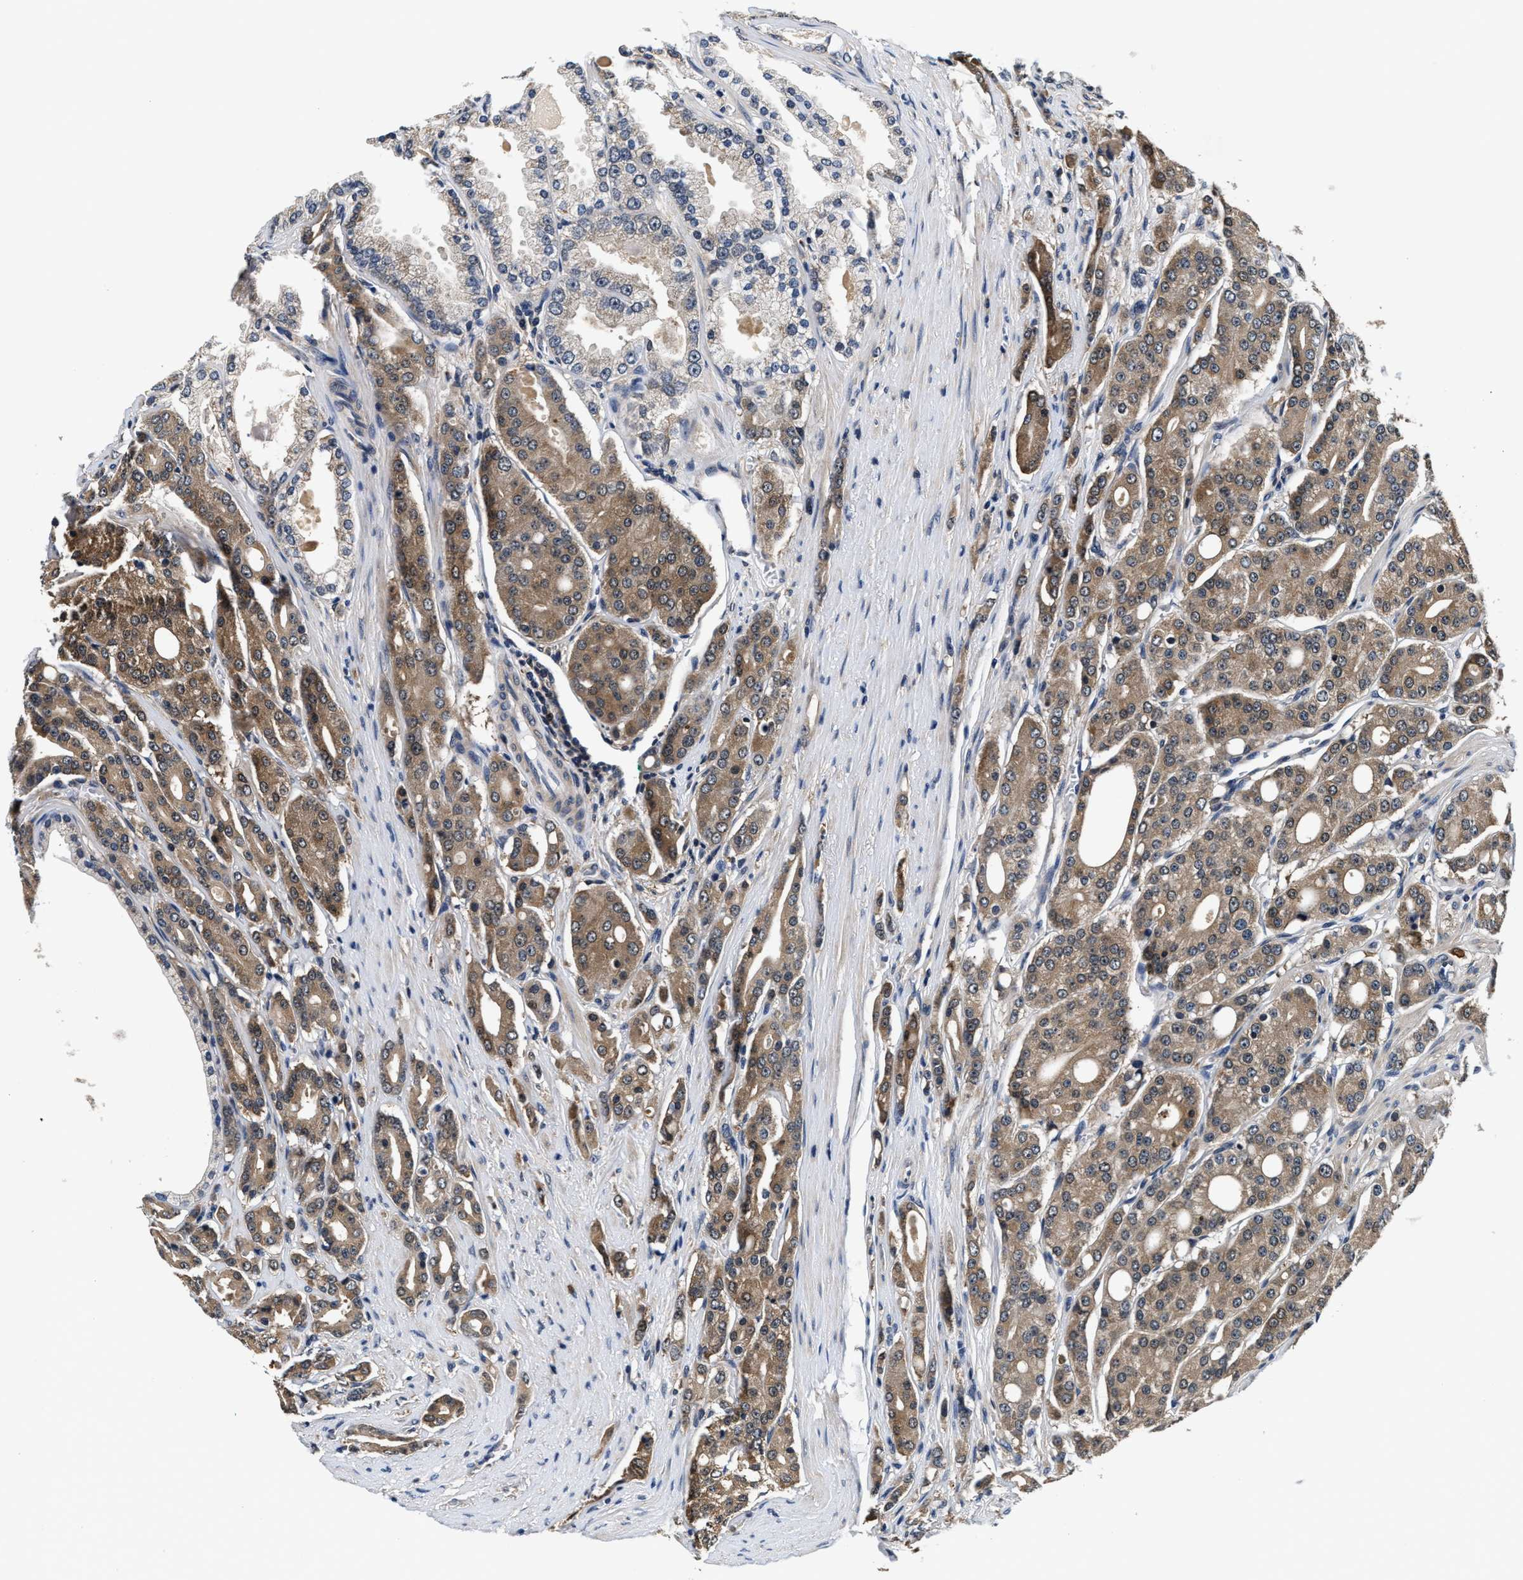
{"staining": {"intensity": "moderate", "quantity": "25%-75%", "location": "cytoplasmic/membranous"}, "tissue": "prostate cancer", "cell_type": "Tumor cells", "image_type": "cancer", "snomed": [{"axis": "morphology", "description": "Adenocarcinoma, High grade"}, {"axis": "topography", "description": "Prostate"}], "caption": "This is an image of IHC staining of prostate cancer (high-grade adenocarcinoma), which shows moderate expression in the cytoplasmic/membranous of tumor cells.", "gene": "PHPT1", "patient": {"sex": "male", "age": 71}}